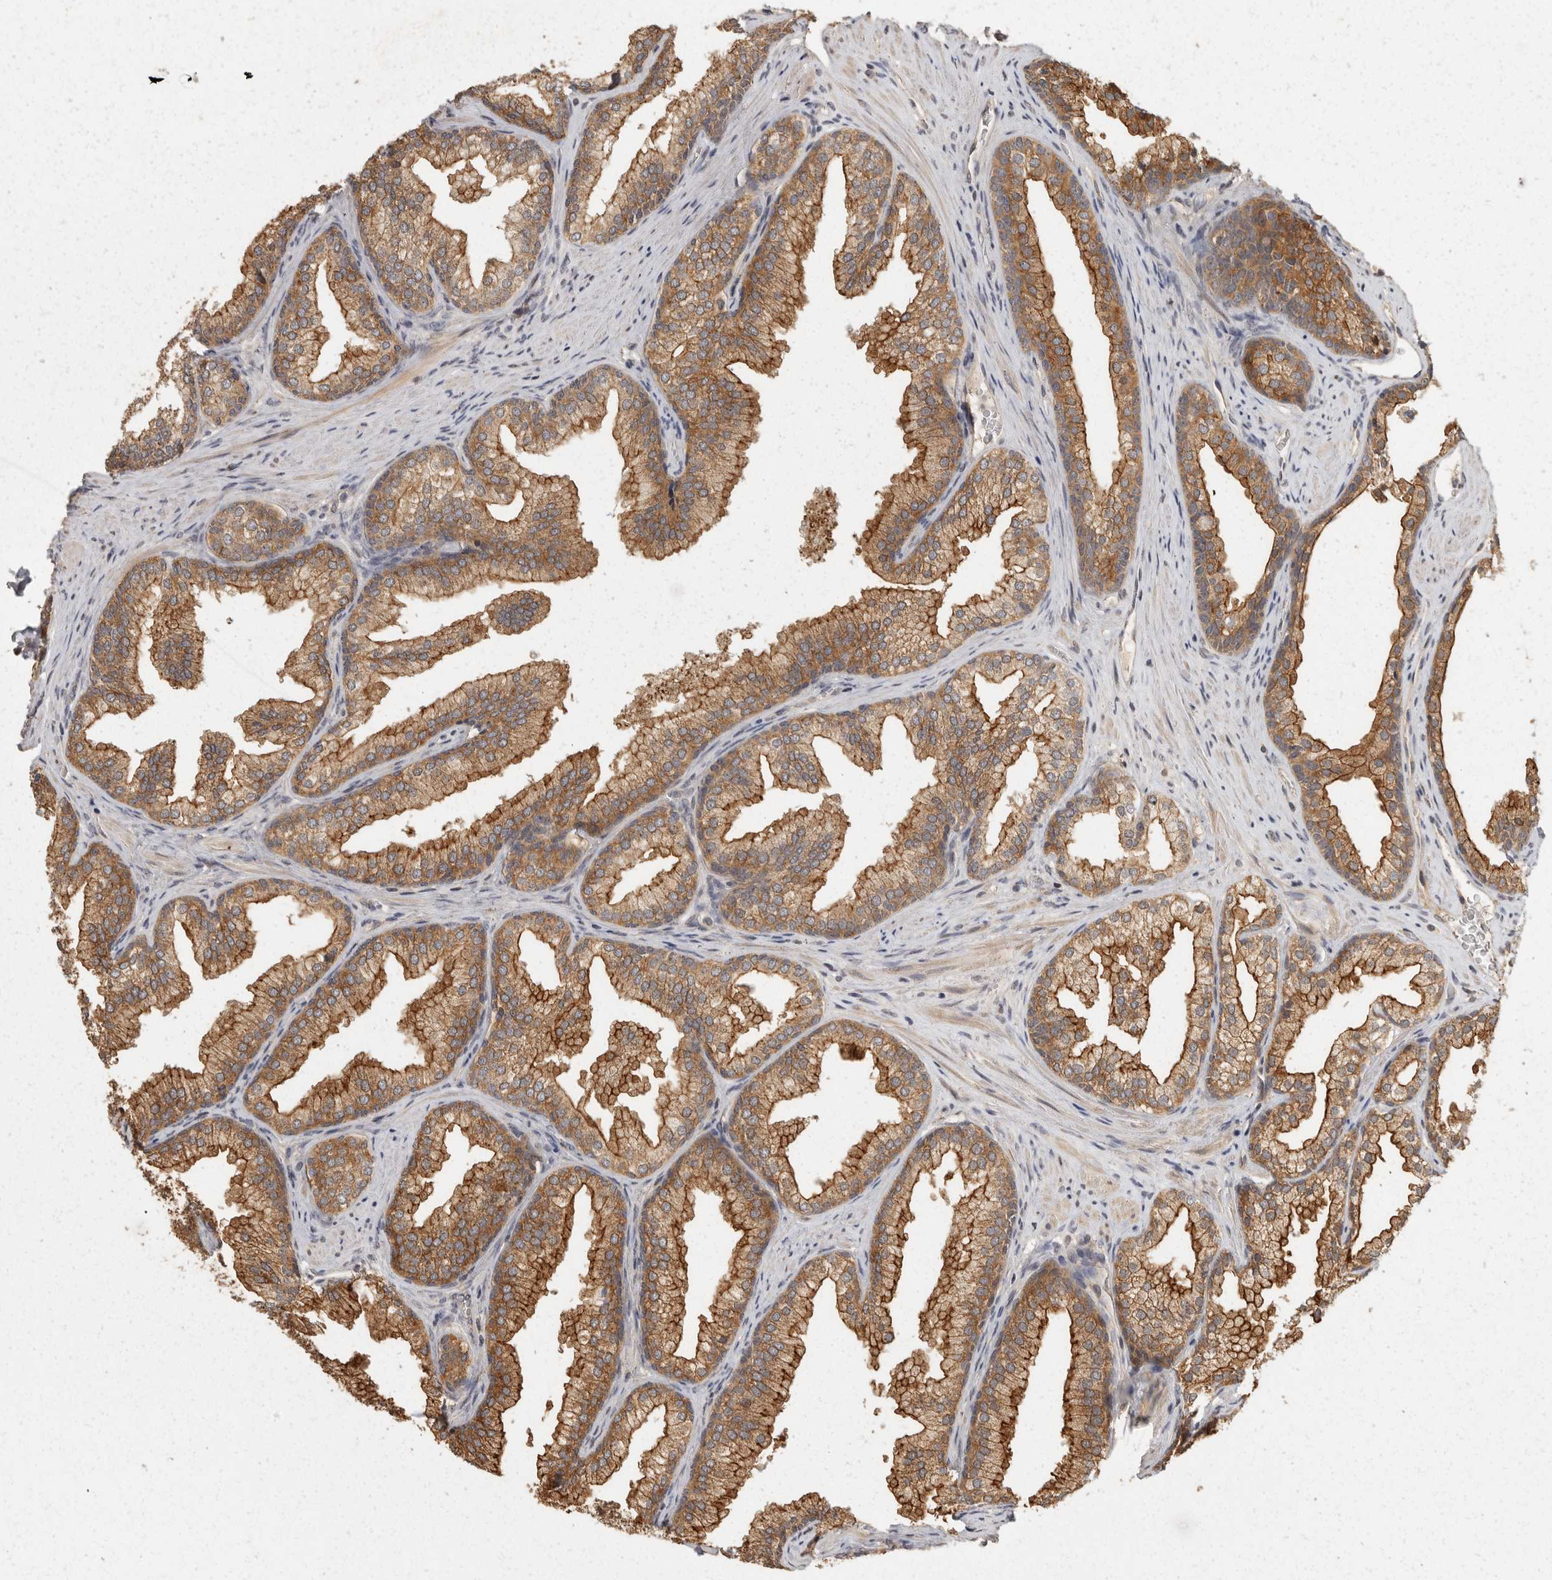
{"staining": {"intensity": "strong", "quantity": ">75%", "location": "cytoplasmic/membranous"}, "tissue": "prostate", "cell_type": "Glandular cells", "image_type": "normal", "snomed": [{"axis": "morphology", "description": "Normal tissue, NOS"}, {"axis": "topography", "description": "Prostate"}], "caption": "Immunohistochemical staining of normal human prostate displays strong cytoplasmic/membranous protein positivity in approximately >75% of glandular cells.", "gene": "BAIAP2", "patient": {"sex": "male", "age": 76}}